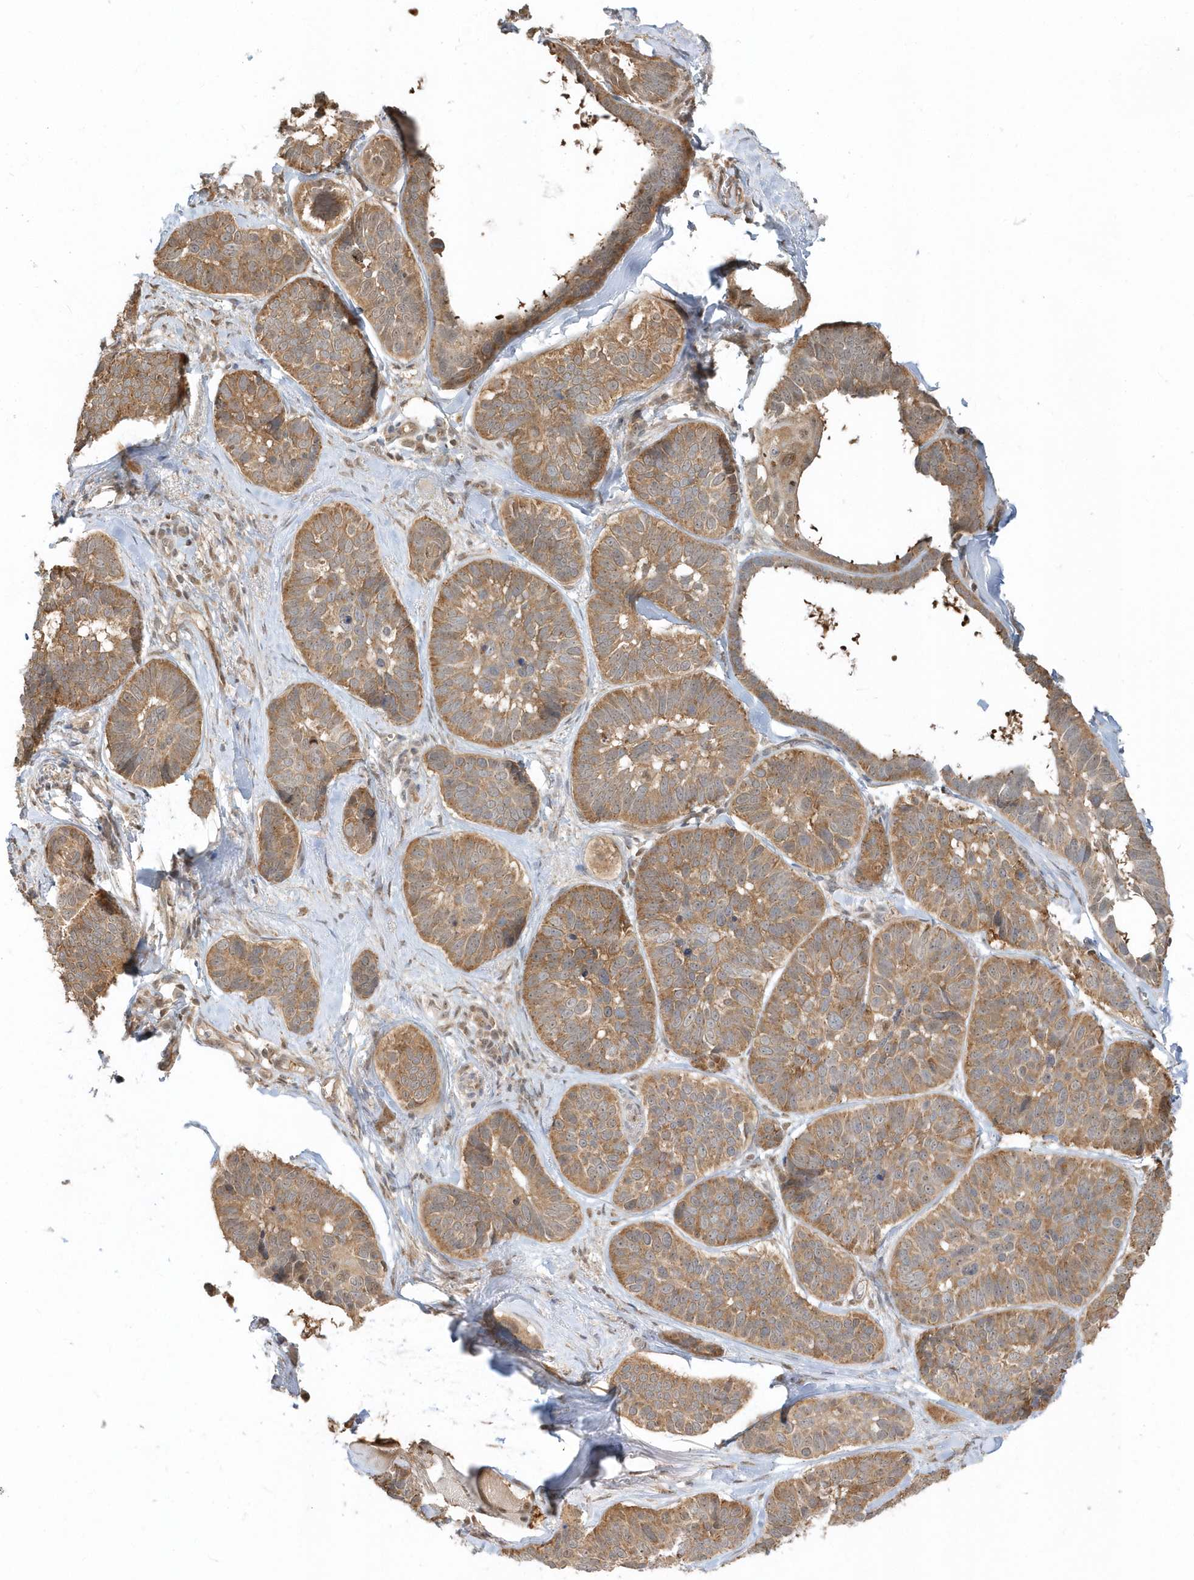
{"staining": {"intensity": "moderate", "quantity": ">75%", "location": "cytoplasmic/membranous"}, "tissue": "skin cancer", "cell_type": "Tumor cells", "image_type": "cancer", "snomed": [{"axis": "morphology", "description": "Basal cell carcinoma"}, {"axis": "topography", "description": "Skin"}], "caption": "Human skin cancer (basal cell carcinoma) stained with a brown dye exhibits moderate cytoplasmic/membranous positive expression in about >75% of tumor cells.", "gene": "PSMD6", "patient": {"sex": "male", "age": 62}}